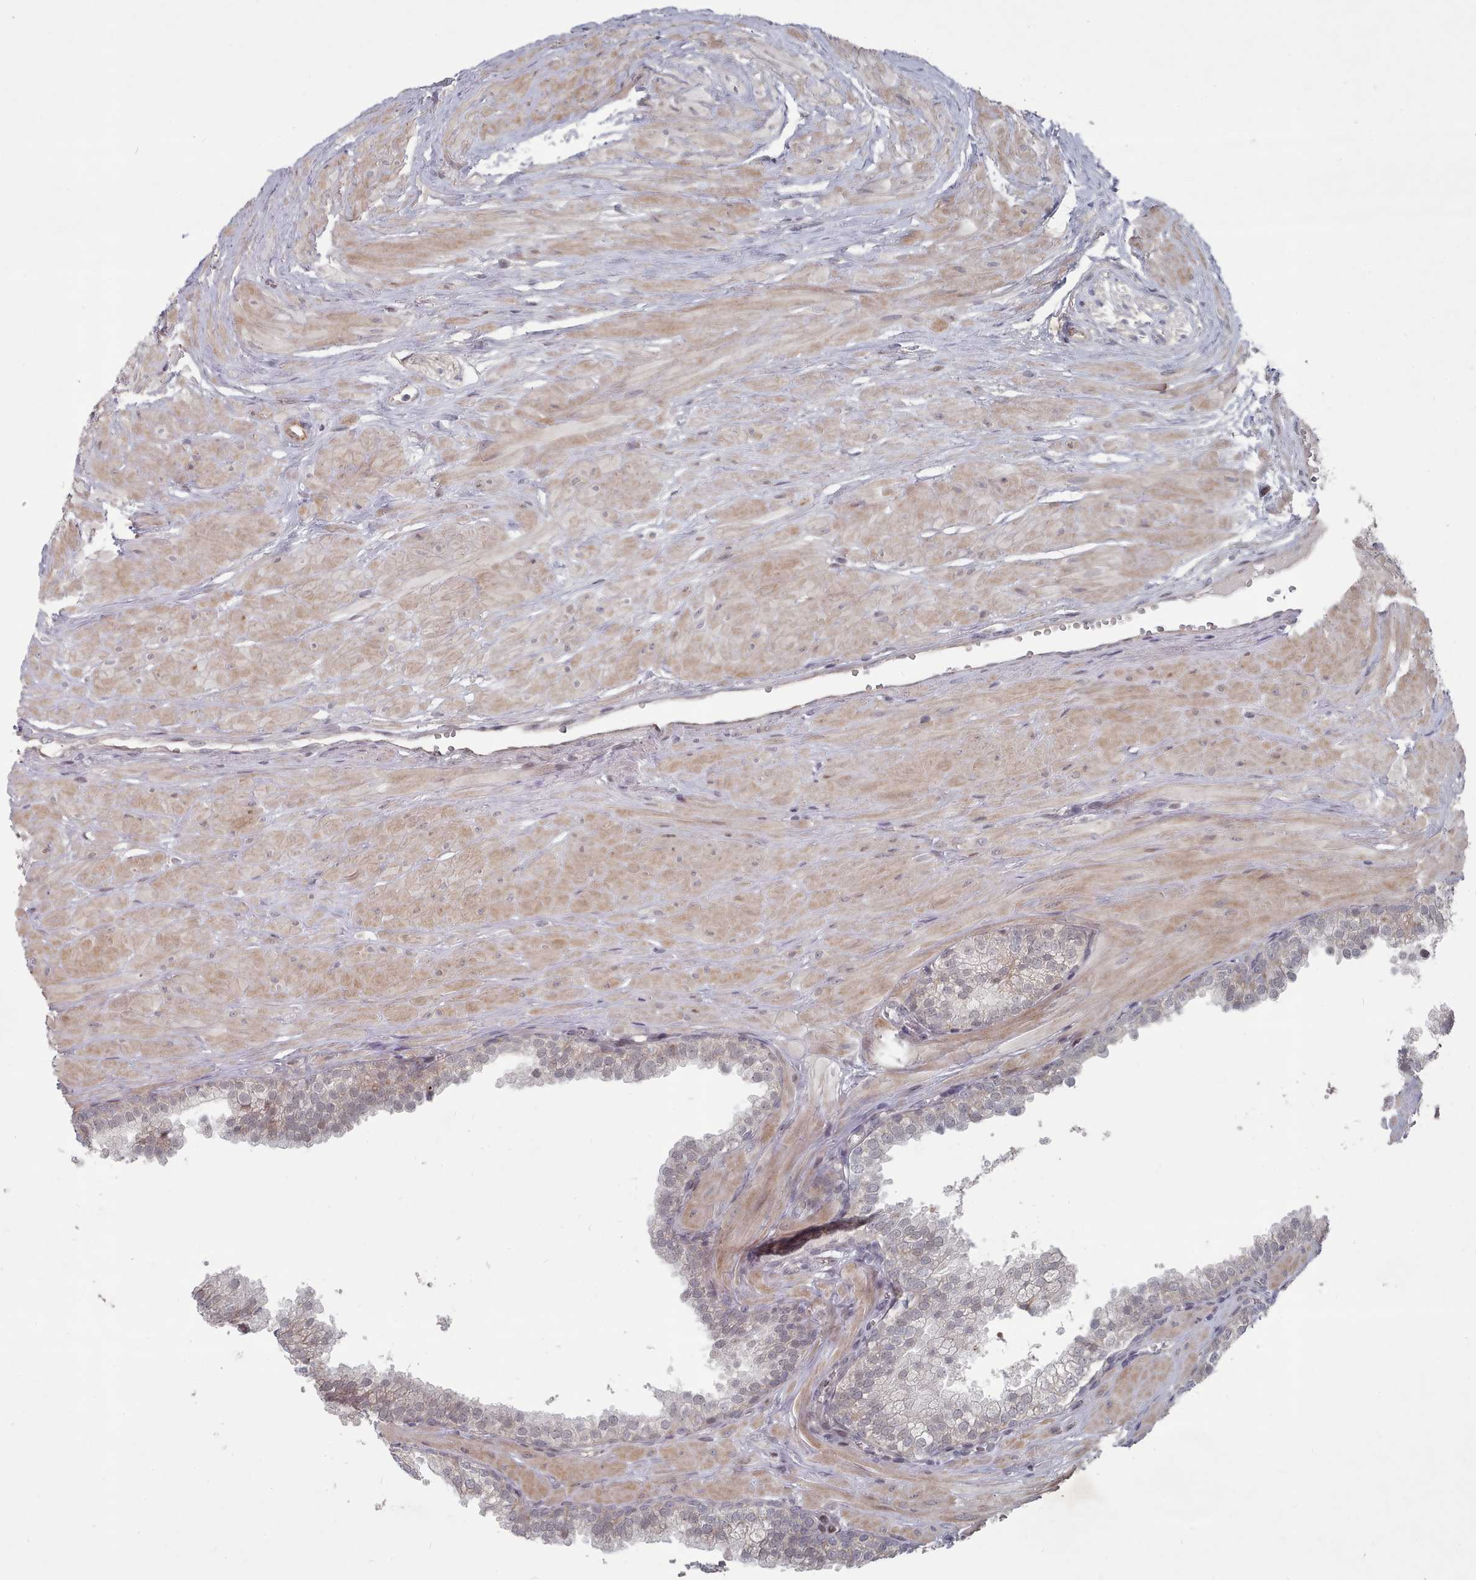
{"staining": {"intensity": "negative", "quantity": "none", "location": "none"}, "tissue": "prostate", "cell_type": "Glandular cells", "image_type": "normal", "snomed": [{"axis": "morphology", "description": "Normal tissue, NOS"}, {"axis": "topography", "description": "Prostate"}, {"axis": "topography", "description": "Peripheral nerve tissue"}], "caption": "IHC of normal human prostate displays no staining in glandular cells. (Brightfield microscopy of DAB immunohistochemistry (IHC) at high magnification).", "gene": "CPSF4", "patient": {"sex": "male", "age": 55}}